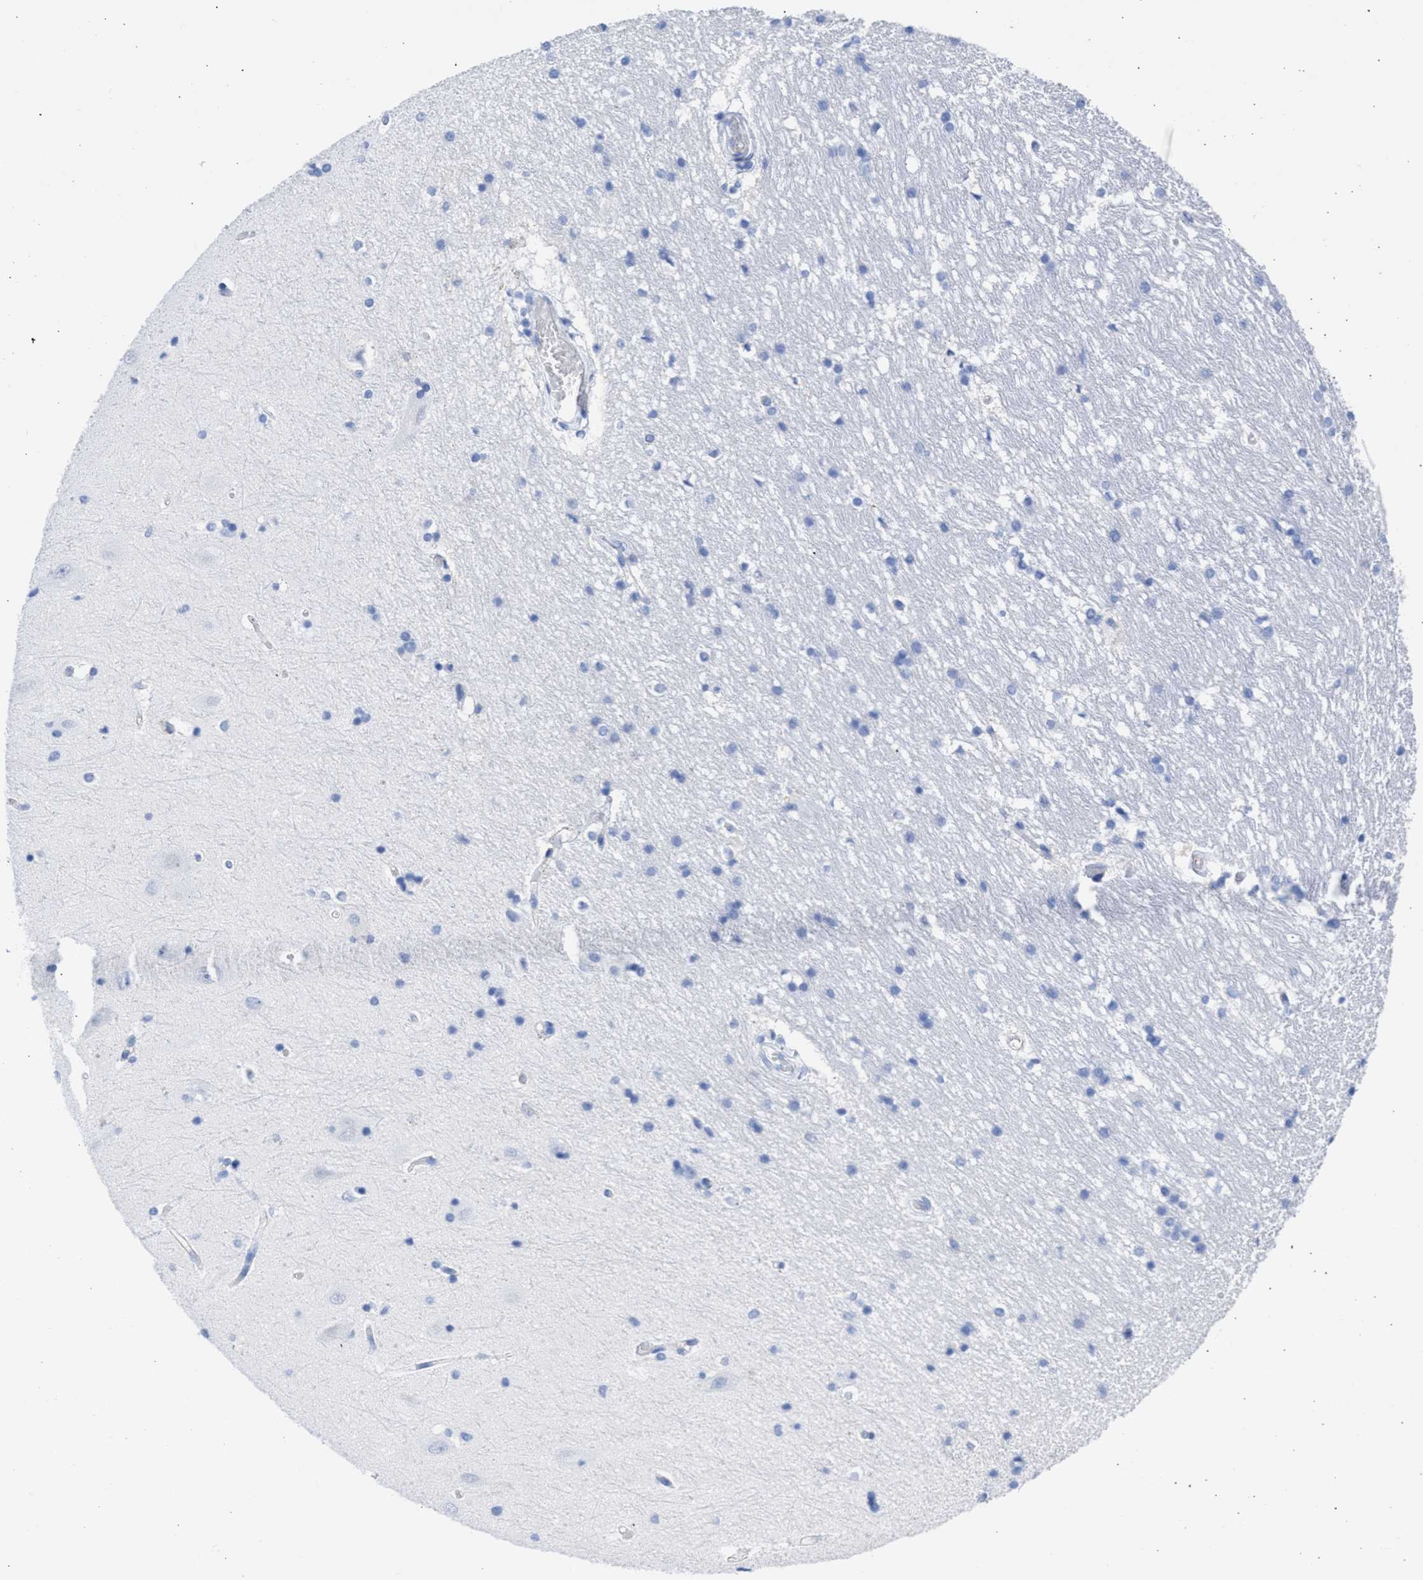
{"staining": {"intensity": "negative", "quantity": "none", "location": "none"}, "tissue": "hippocampus", "cell_type": "Glial cells", "image_type": "normal", "snomed": [{"axis": "morphology", "description": "Normal tissue, NOS"}, {"axis": "topography", "description": "Hippocampus"}], "caption": "The photomicrograph demonstrates no staining of glial cells in benign hippocampus. Brightfield microscopy of IHC stained with DAB (3,3'-diaminobenzidine) (brown) and hematoxylin (blue), captured at high magnification.", "gene": "RSPH1", "patient": {"sex": "male", "age": 45}}